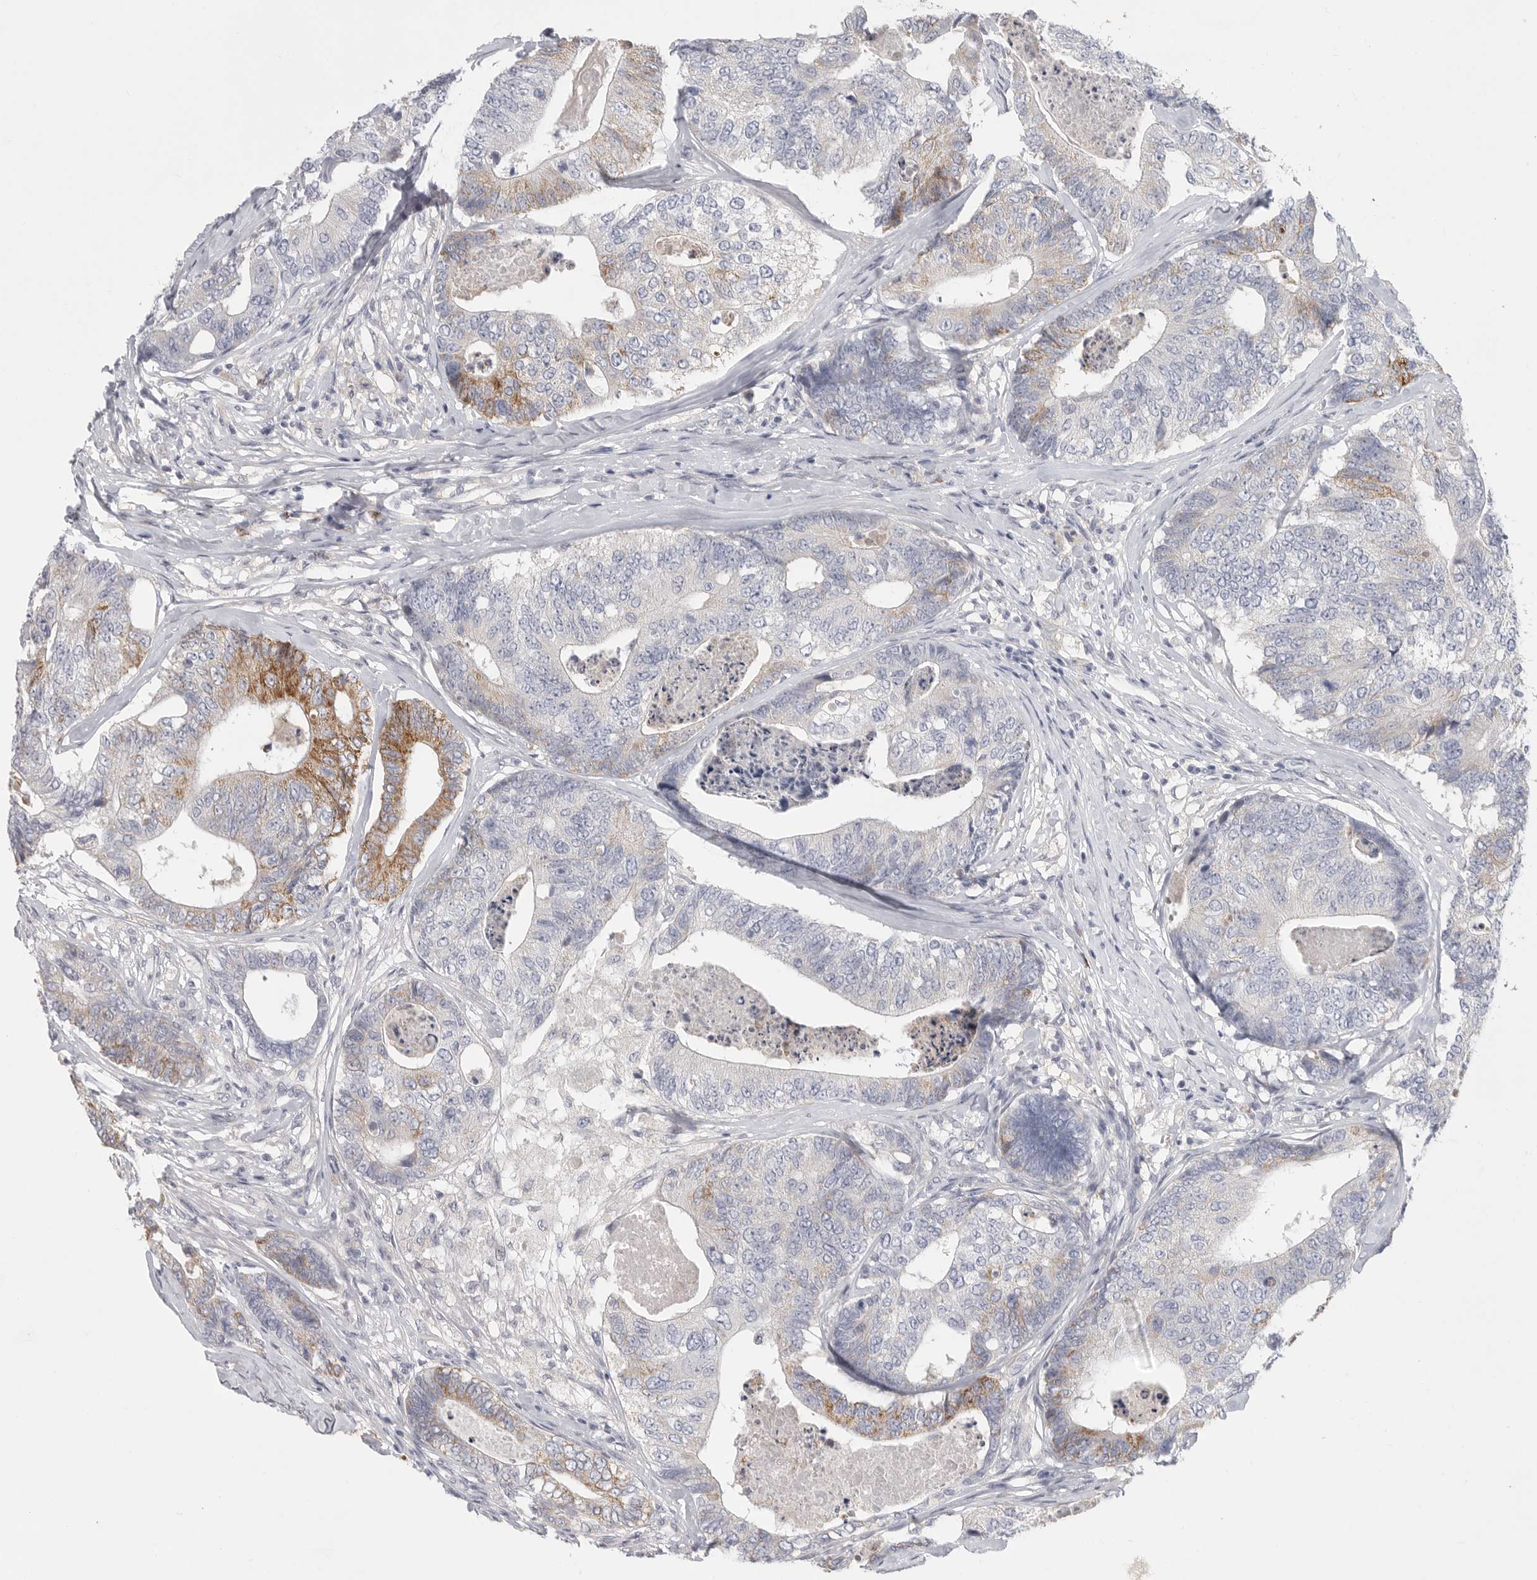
{"staining": {"intensity": "moderate", "quantity": "<25%", "location": "cytoplasmic/membranous"}, "tissue": "colorectal cancer", "cell_type": "Tumor cells", "image_type": "cancer", "snomed": [{"axis": "morphology", "description": "Adenocarcinoma, NOS"}, {"axis": "topography", "description": "Colon"}], "caption": "Immunohistochemical staining of human adenocarcinoma (colorectal) demonstrates moderate cytoplasmic/membranous protein staining in approximately <25% of tumor cells. The protein of interest is stained brown, and the nuclei are stained in blue (DAB (3,3'-diaminobenzidine) IHC with brightfield microscopy, high magnification).", "gene": "ELP3", "patient": {"sex": "female", "age": 67}}